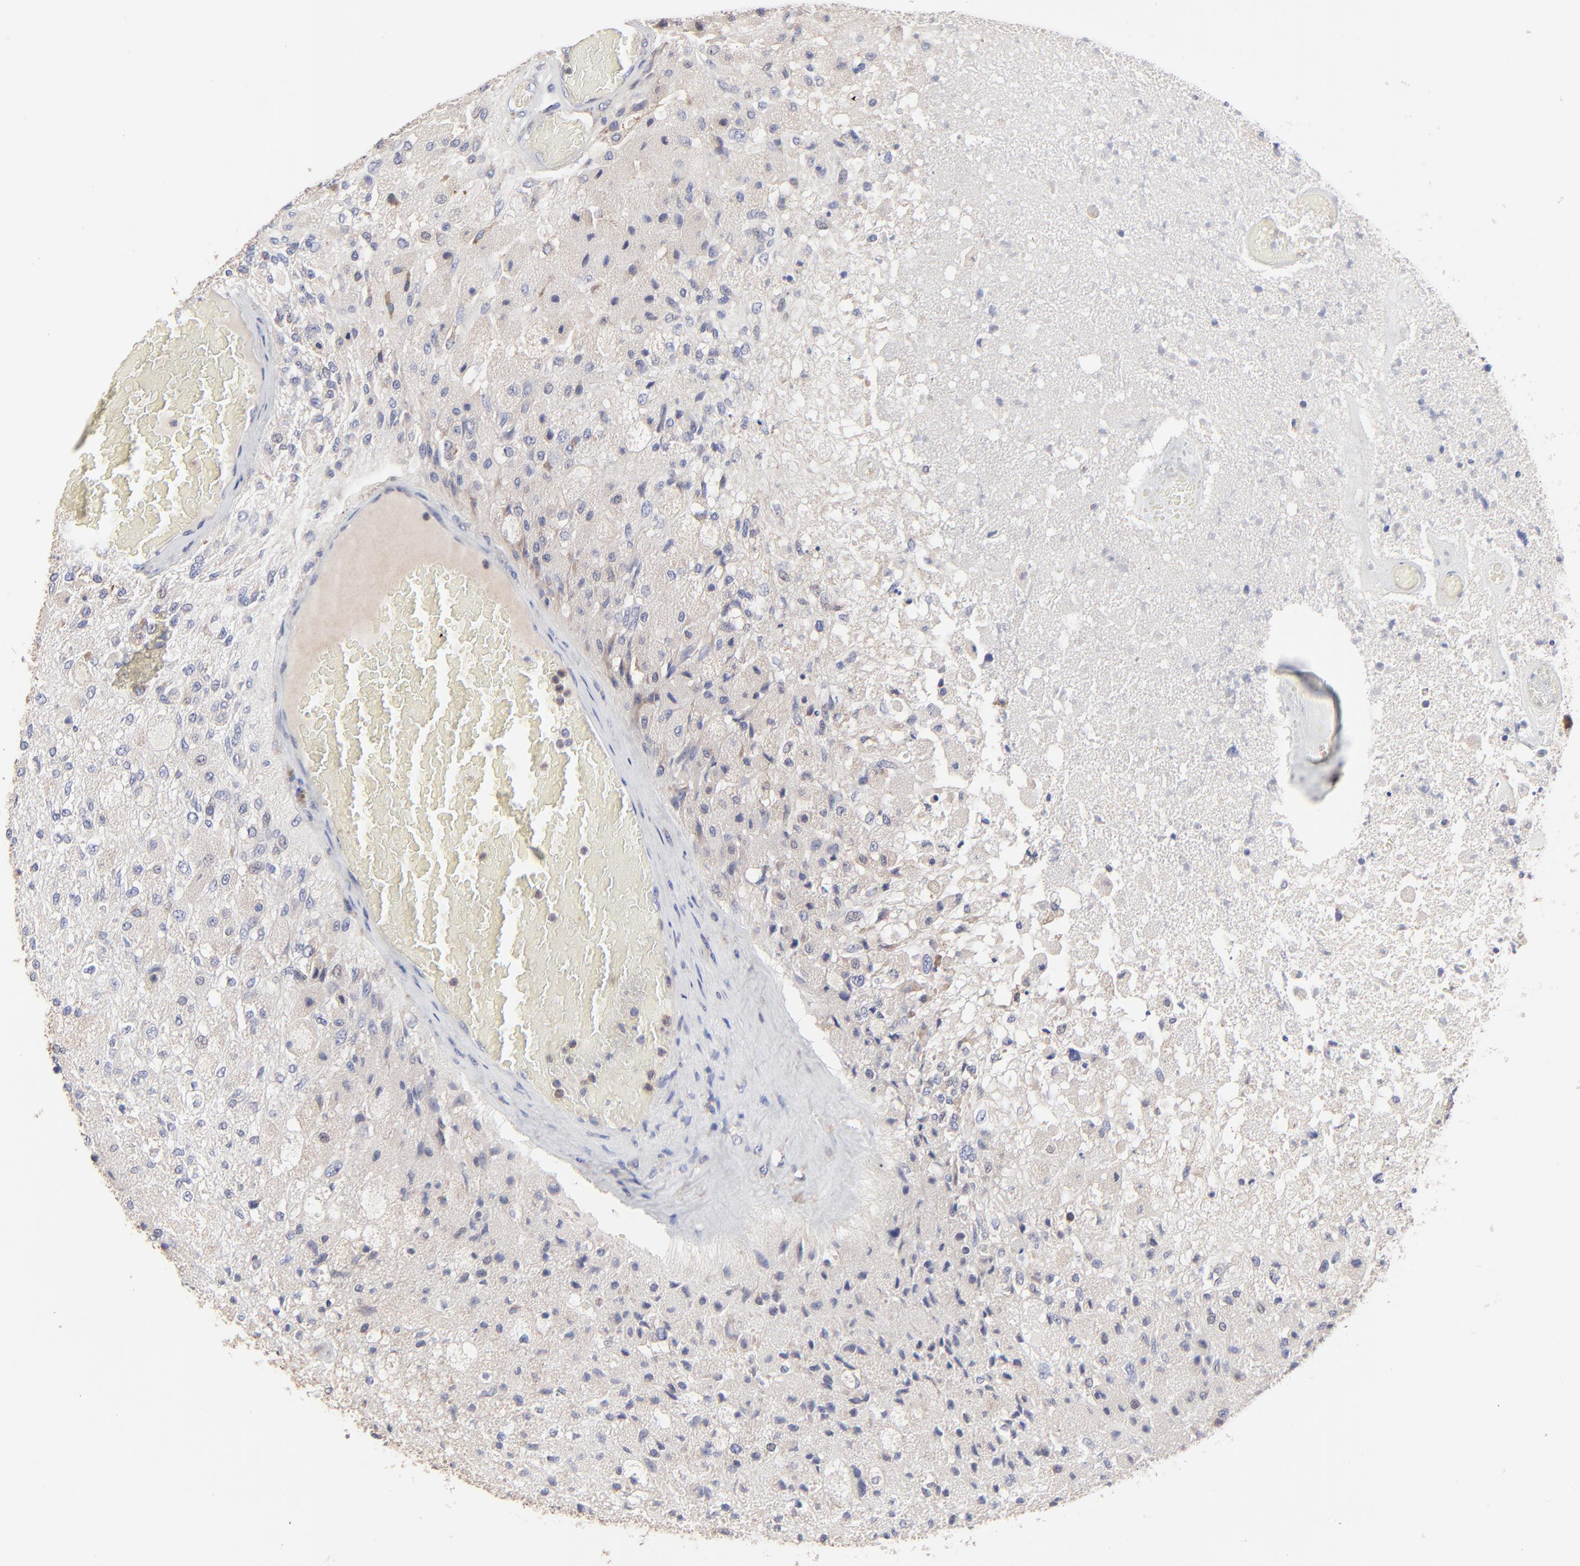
{"staining": {"intensity": "weak", "quantity": "<25%", "location": "cytoplasmic/membranous"}, "tissue": "glioma", "cell_type": "Tumor cells", "image_type": "cancer", "snomed": [{"axis": "morphology", "description": "Normal tissue, NOS"}, {"axis": "morphology", "description": "Glioma, malignant, High grade"}, {"axis": "topography", "description": "Cerebral cortex"}], "caption": "Immunohistochemical staining of human glioma reveals no significant positivity in tumor cells.", "gene": "PPFIBP2", "patient": {"sex": "male", "age": 77}}